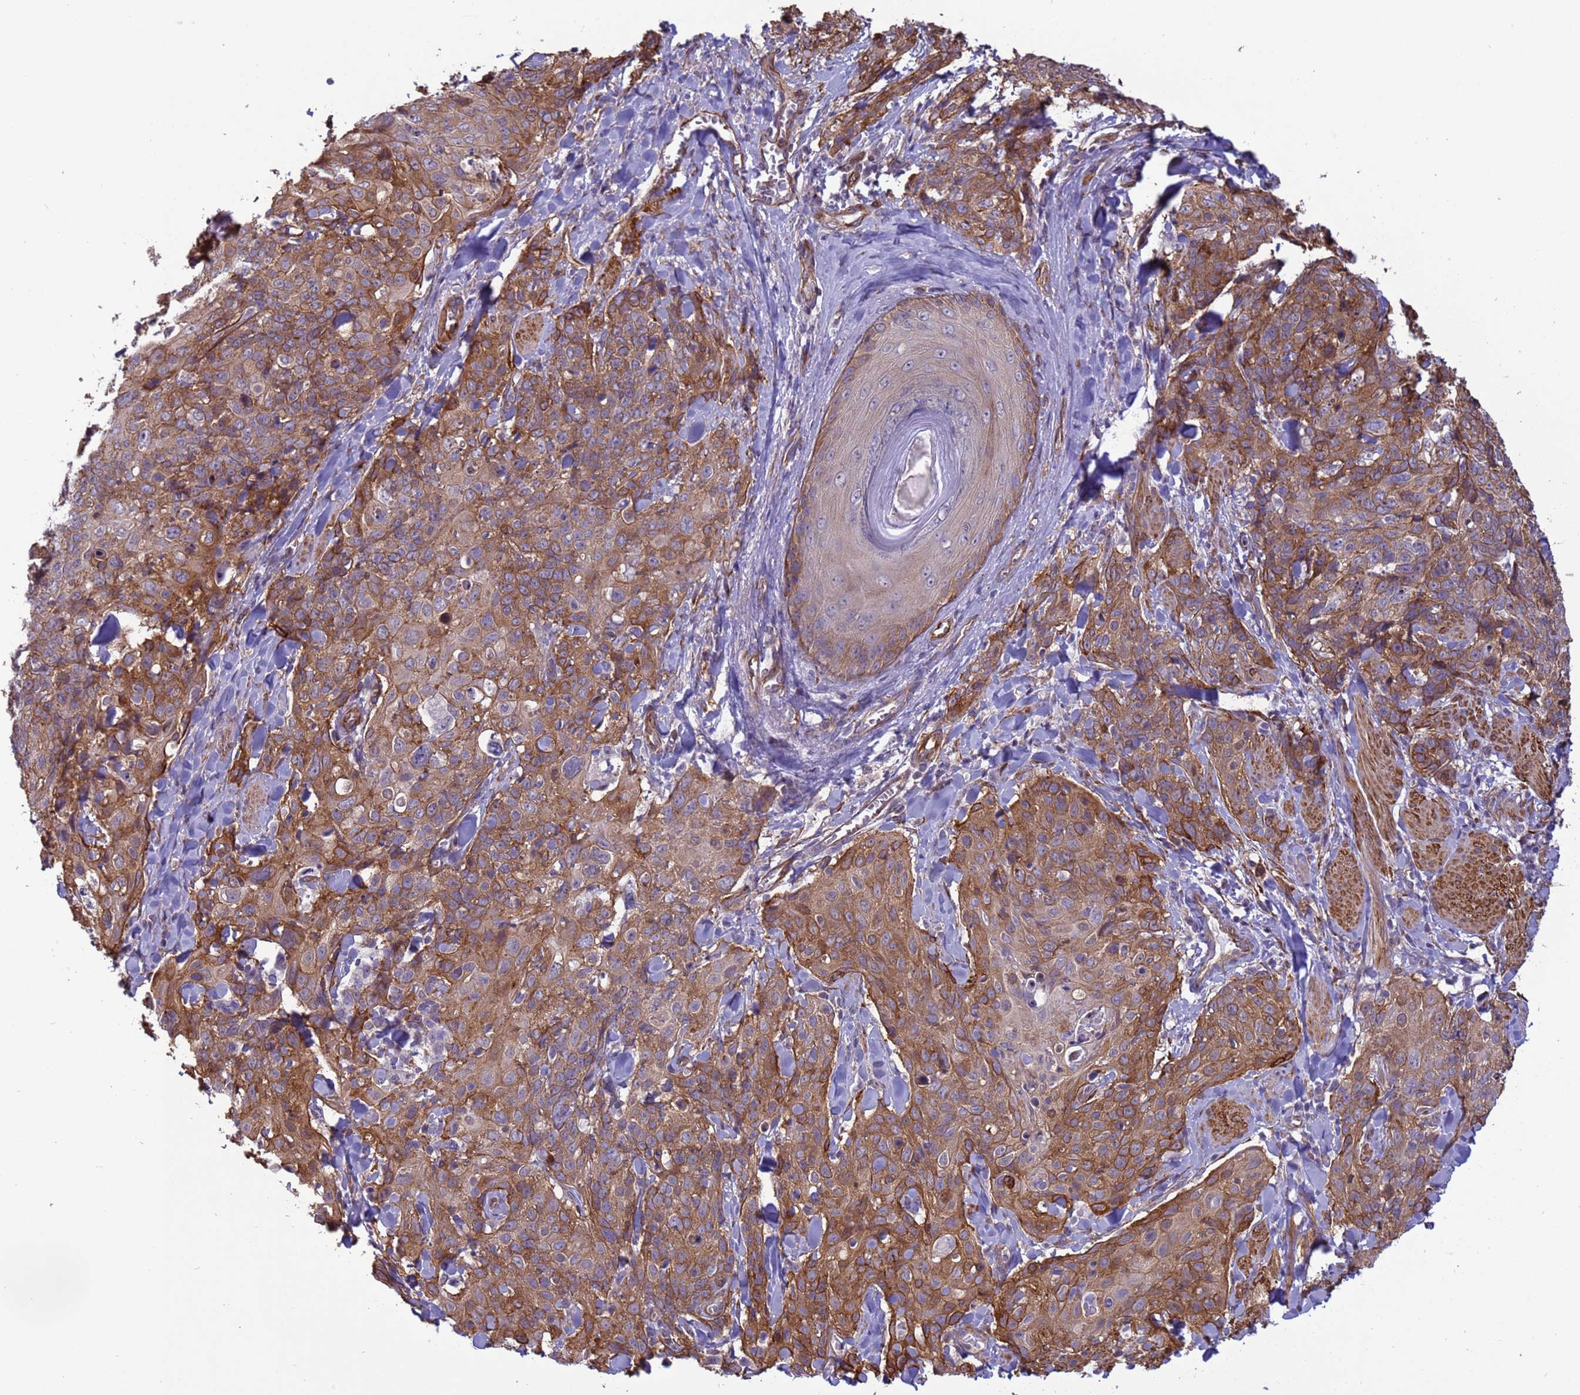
{"staining": {"intensity": "moderate", "quantity": ">75%", "location": "cytoplasmic/membranous"}, "tissue": "skin cancer", "cell_type": "Tumor cells", "image_type": "cancer", "snomed": [{"axis": "morphology", "description": "Squamous cell carcinoma, NOS"}, {"axis": "topography", "description": "Skin"}, {"axis": "topography", "description": "Vulva"}], "caption": "An image of human squamous cell carcinoma (skin) stained for a protein displays moderate cytoplasmic/membranous brown staining in tumor cells. (IHC, brightfield microscopy, high magnification).", "gene": "ITGB4", "patient": {"sex": "female", "age": 85}}